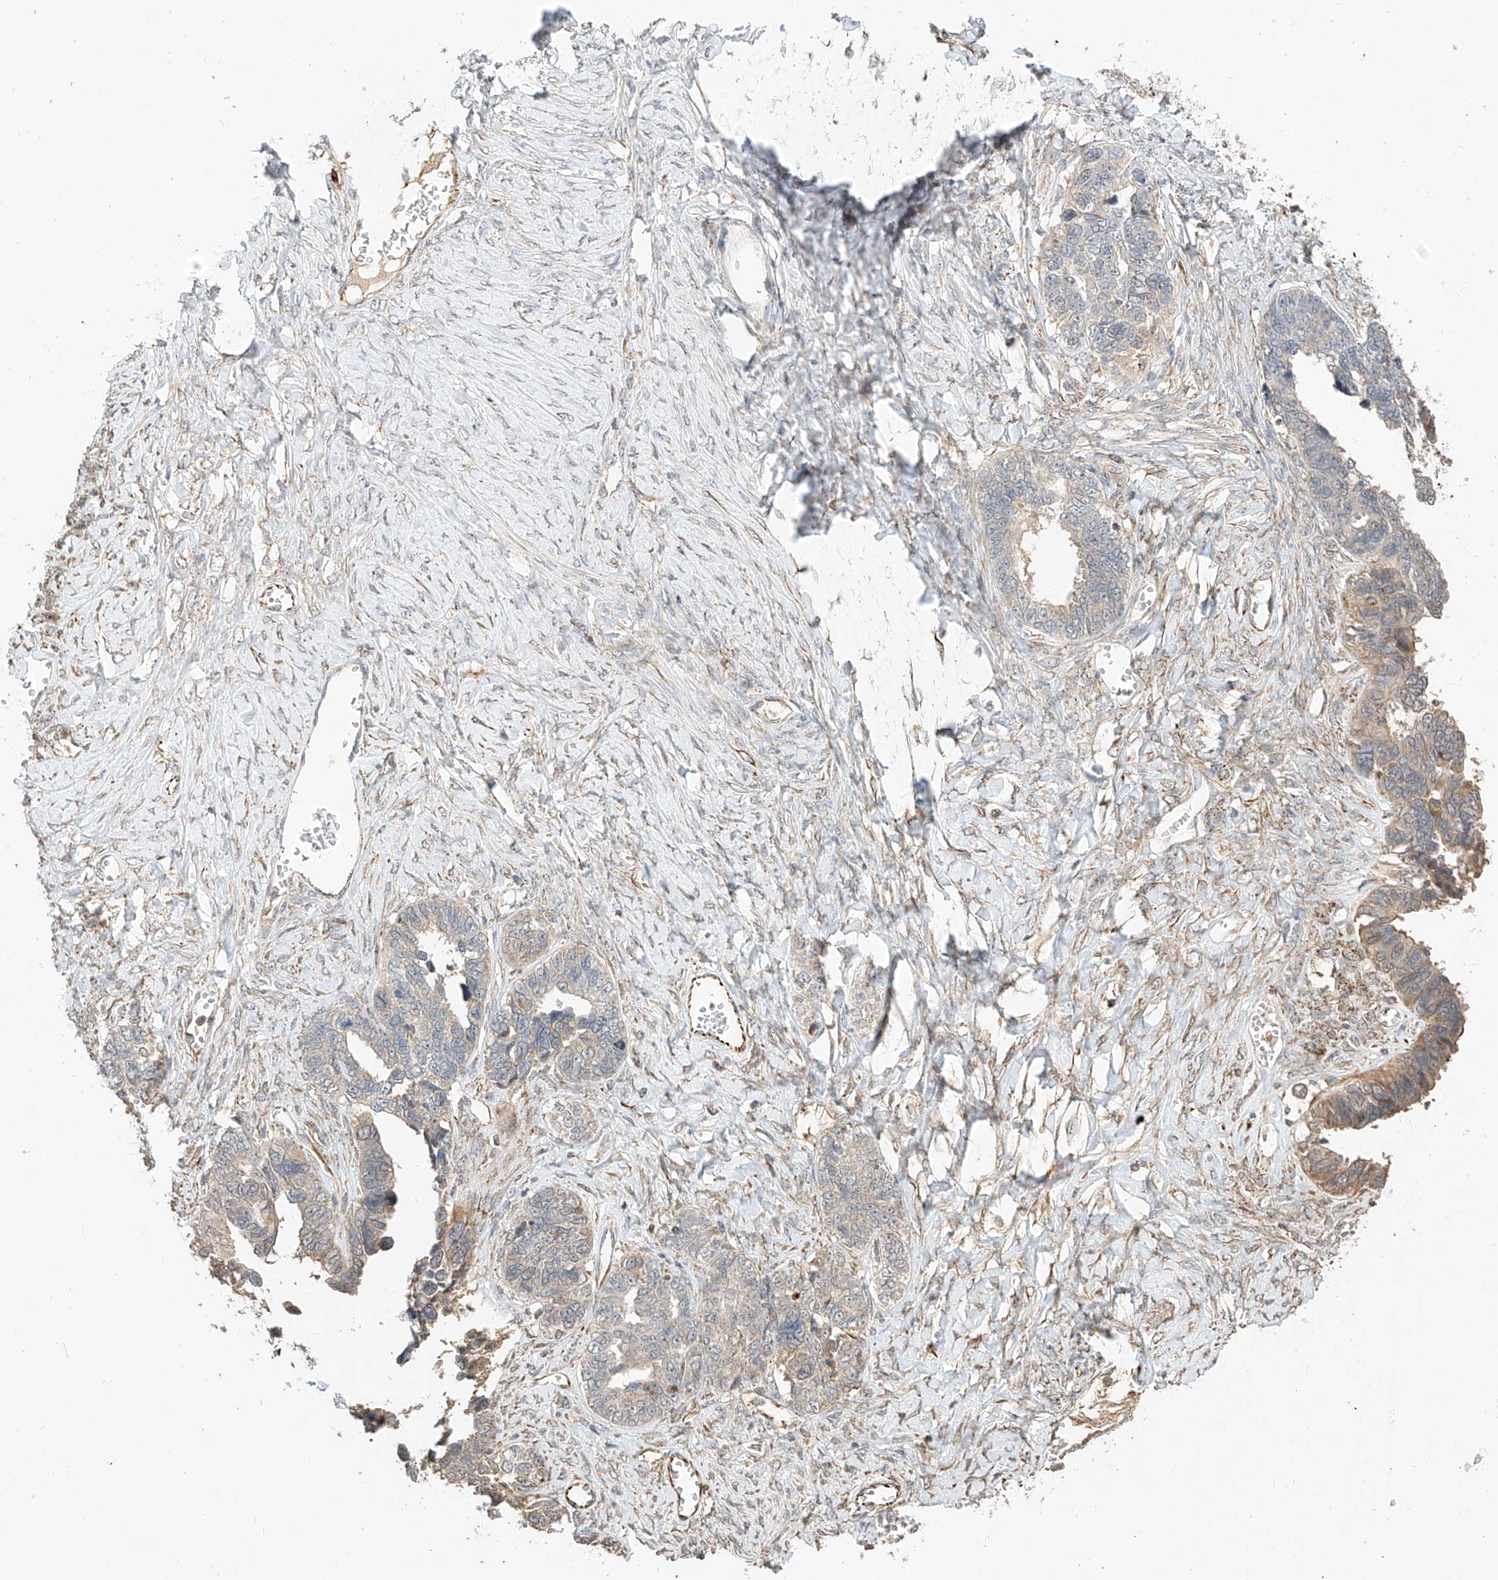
{"staining": {"intensity": "weak", "quantity": "25%-75%", "location": "cytoplasmic/membranous"}, "tissue": "ovarian cancer", "cell_type": "Tumor cells", "image_type": "cancer", "snomed": [{"axis": "morphology", "description": "Cystadenocarcinoma, serous, NOS"}, {"axis": "topography", "description": "Ovary"}], "caption": "Human ovarian serous cystadenocarcinoma stained with a brown dye exhibits weak cytoplasmic/membranous positive staining in about 25%-75% of tumor cells.", "gene": "SUSD6", "patient": {"sex": "female", "age": 79}}